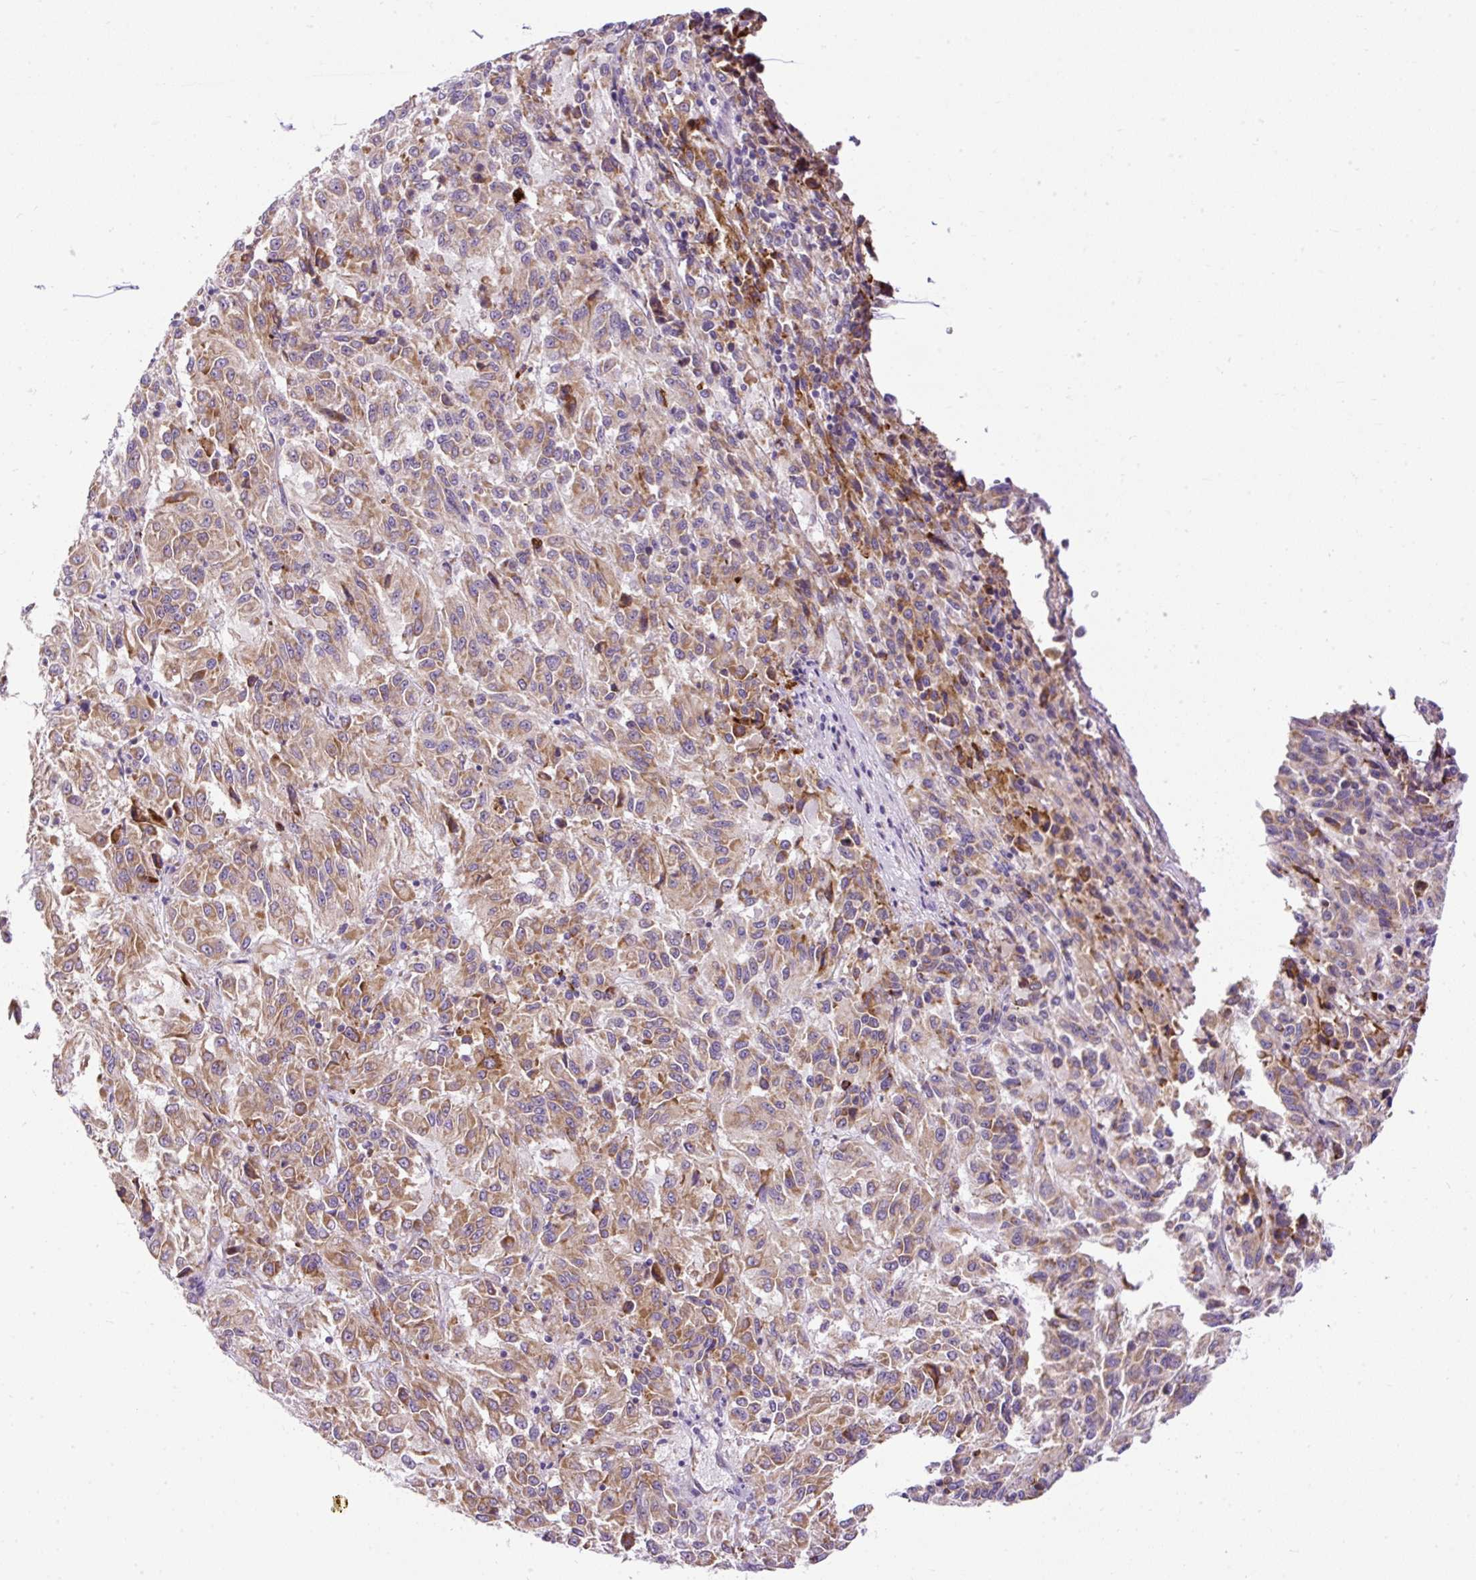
{"staining": {"intensity": "moderate", "quantity": ">75%", "location": "cytoplasmic/membranous"}, "tissue": "melanoma", "cell_type": "Tumor cells", "image_type": "cancer", "snomed": [{"axis": "morphology", "description": "Malignant melanoma, Metastatic site"}, {"axis": "topography", "description": "Lung"}], "caption": "This is a photomicrograph of immunohistochemistry (IHC) staining of melanoma, which shows moderate positivity in the cytoplasmic/membranous of tumor cells.", "gene": "FMC1", "patient": {"sex": "male", "age": 64}}